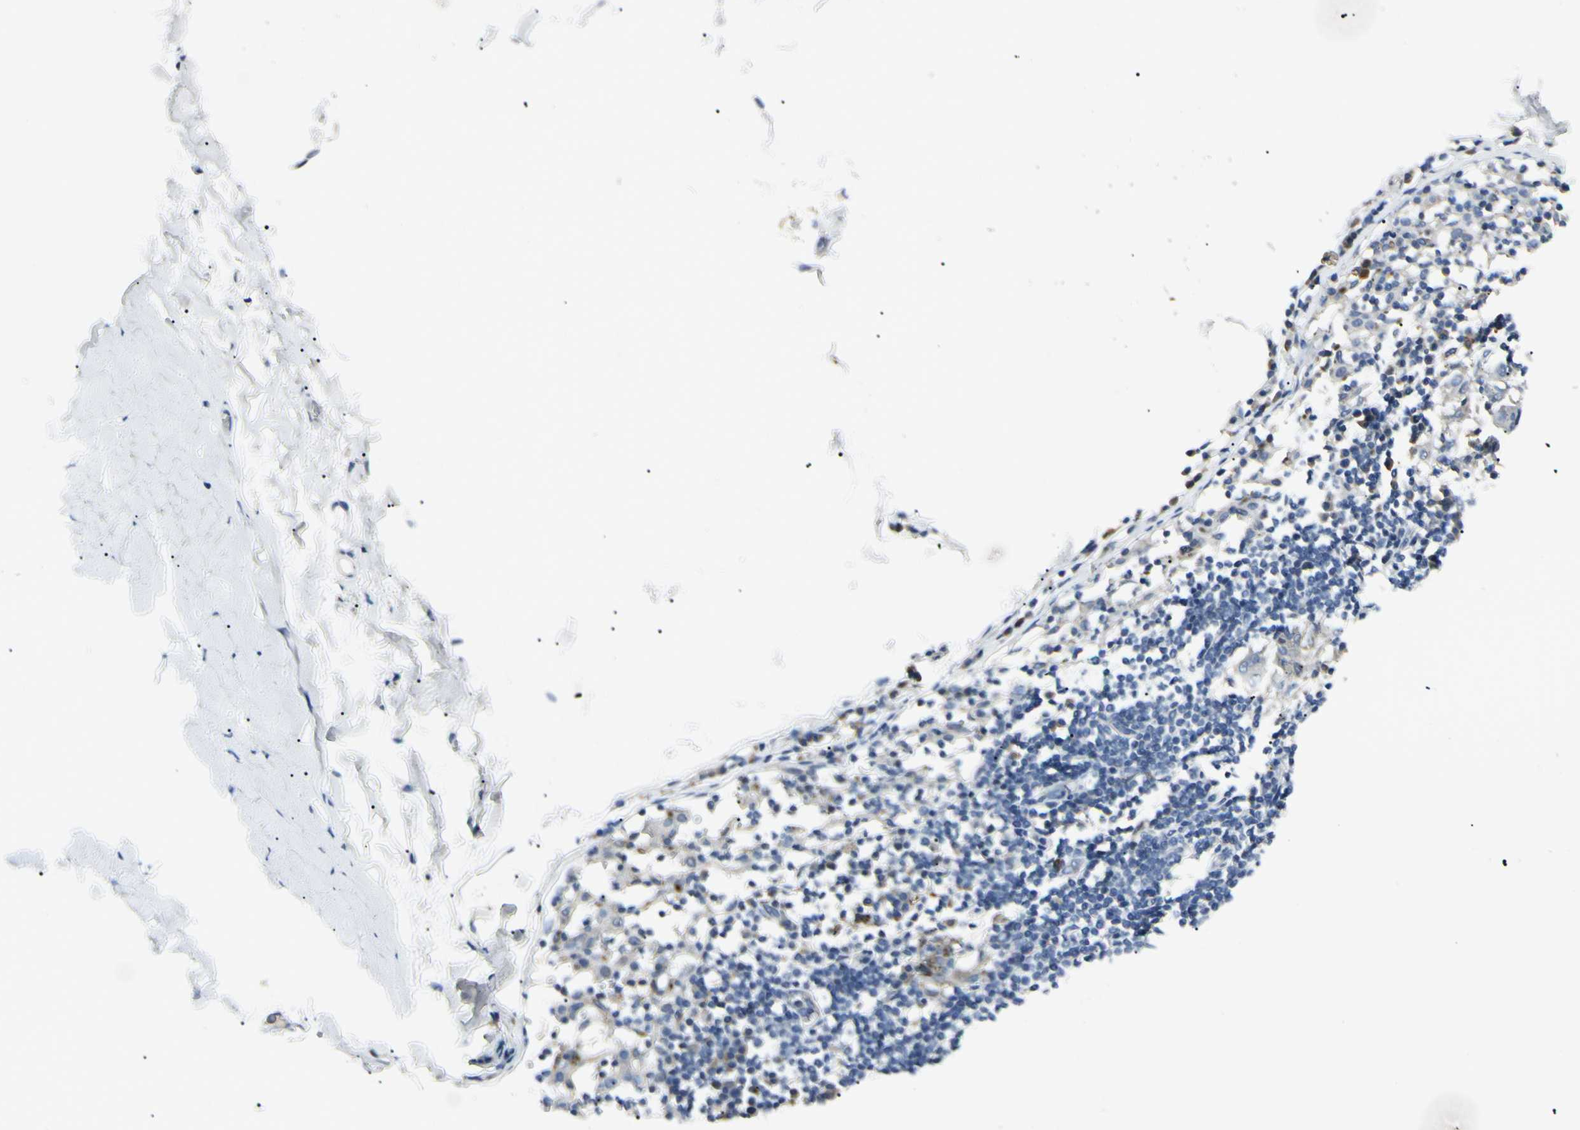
{"staining": {"intensity": "negative", "quantity": "none", "location": "none"}, "tissue": "adipose tissue", "cell_type": "Adipocytes", "image_type": "normal", "snomed": [{"axis": "morphology", "description": "Normal tissue, NOS"}, {"axis": "topography", "description": "Cartilage tissue"}, {"axis": "topography", "description": "Bronchus"}], "caption": "This is an immunohistochemistry histopathology image of benign adipose tissue. There is no staining in adipocytes.", "gene": "CA2", "patient": {"sex": "female", "age": 73}}